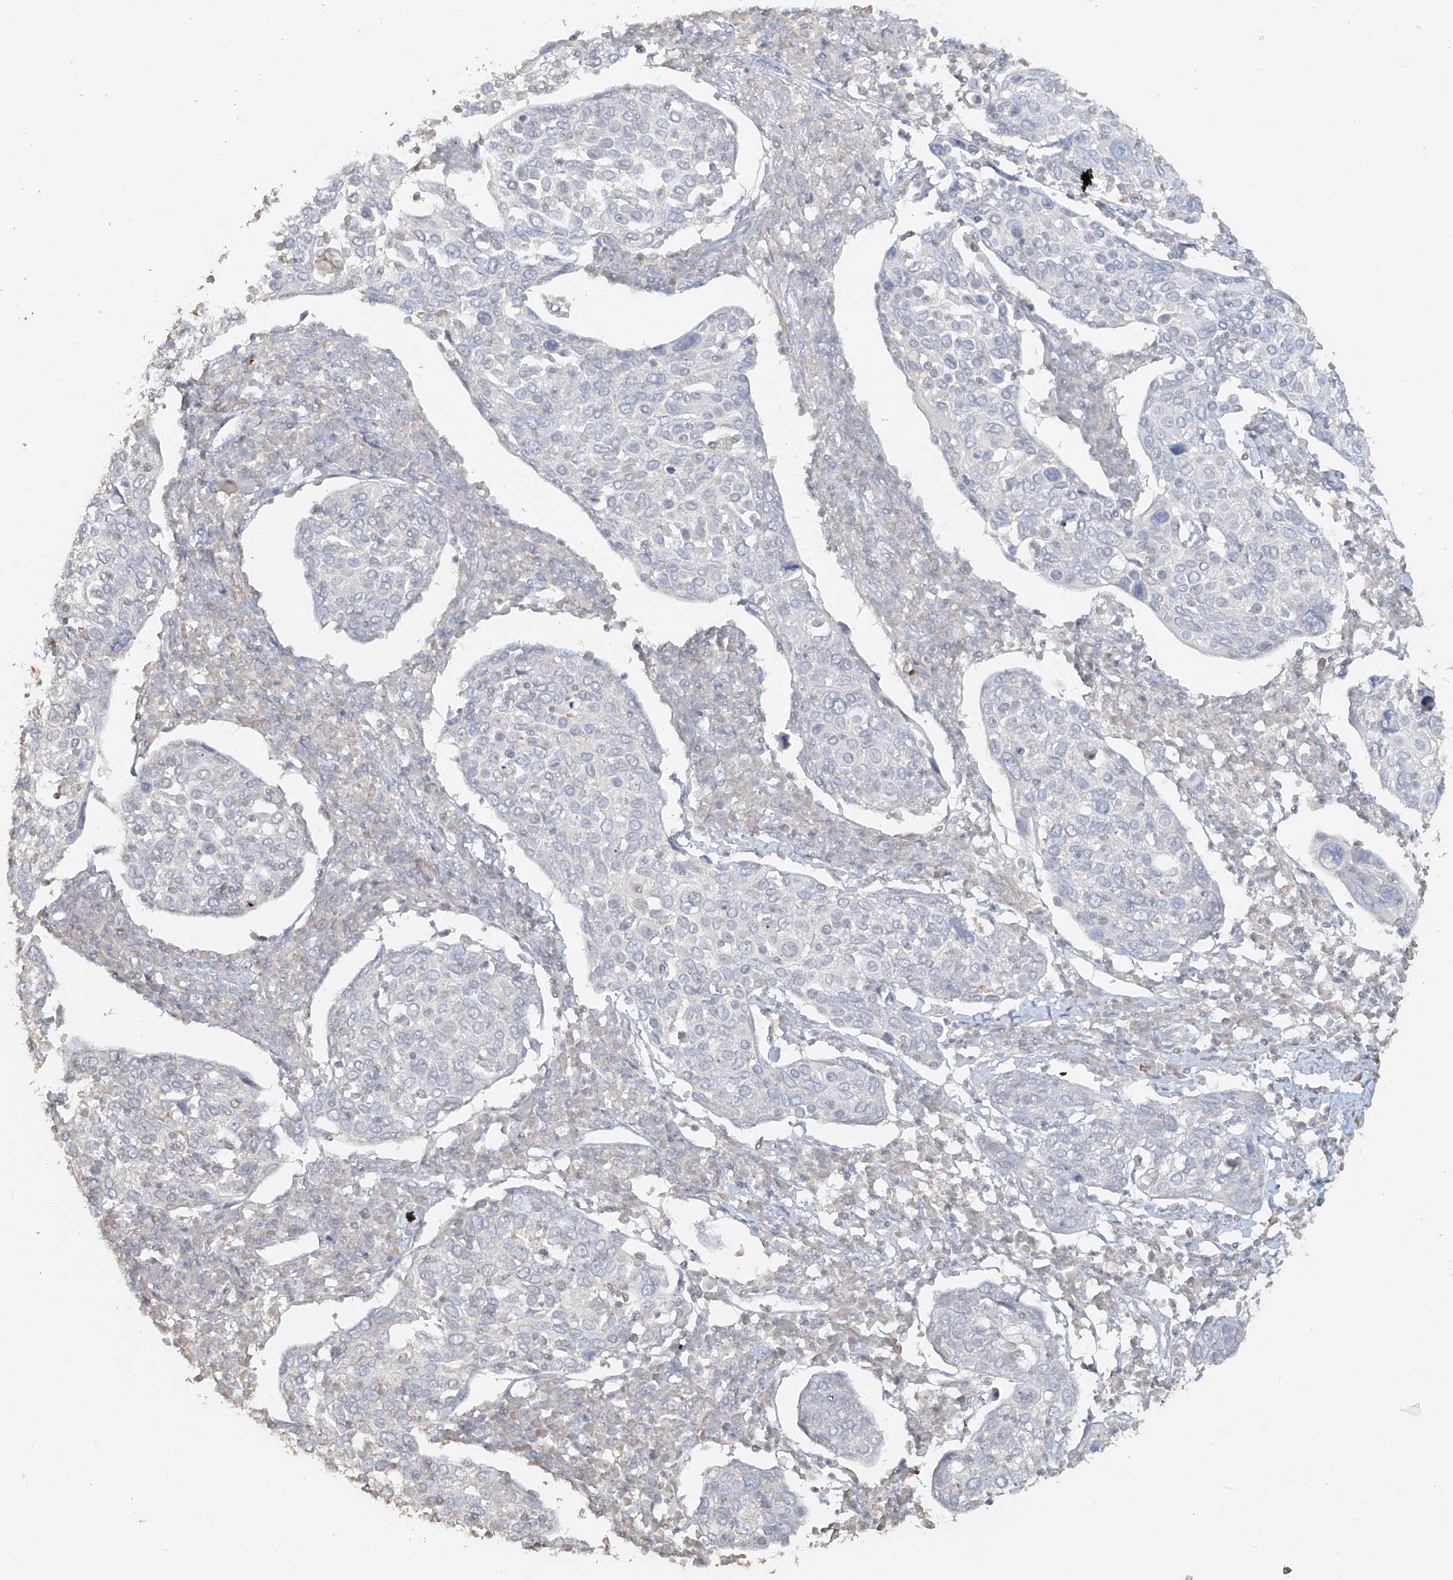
{"staining": {"intensity": "negative", "quantity": "none", "location": "none"}, "tissue": "cervical cancer", "cell_type": "Tumor cells", "image_type": "cancer", "snomed": [{"axis": "morphology", "description": "Squamous cell carcinoma, NOS"}, {"axis": "topography", "description": "Cervix"}], "caption": "The photomicrograph displays no staining of tumor cells in cervical squamous cell carcinoma.", "gene": "NPHS1", "patient": {"sex": "female", "age": 40}}